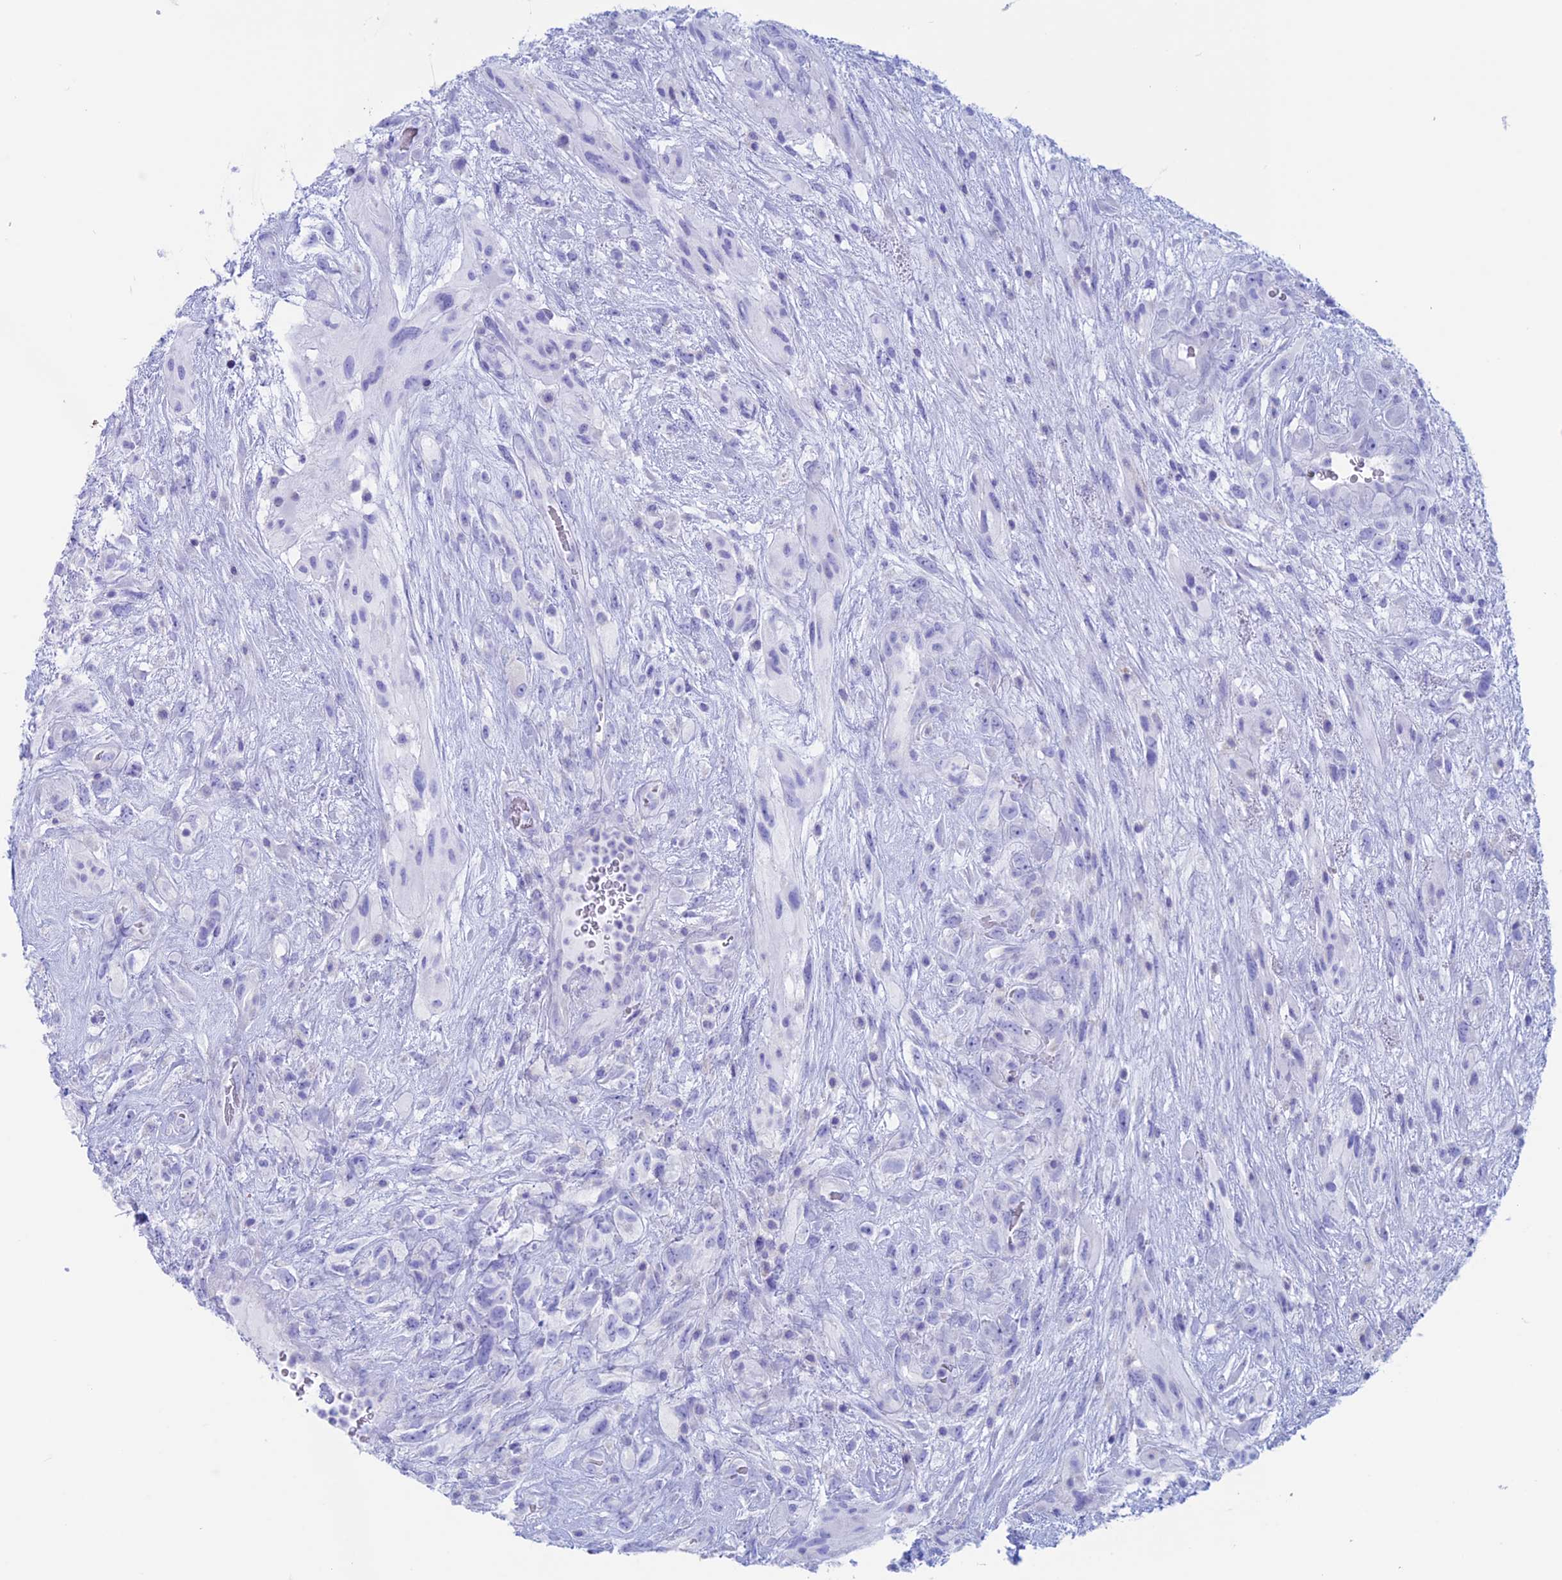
{"staining": {"intensity": "negative", "quantity": "none", "location": "none"}, "tissue": "glioma", "cell_type": "Tumor cells", "image_type": "cancer", "snomed": [{"axis": "morphology", "description": "Glioma, malignant, High grade"}, {"axis": "topography", "description": "Brain"}], "caption": "DAB (3,3'-diaminobenzidine) immunohistochemical staining of human glioma displays no significant staining in tumor cells.", "gene": "RP1", "patient": {"sex": "male", "age": 61}}